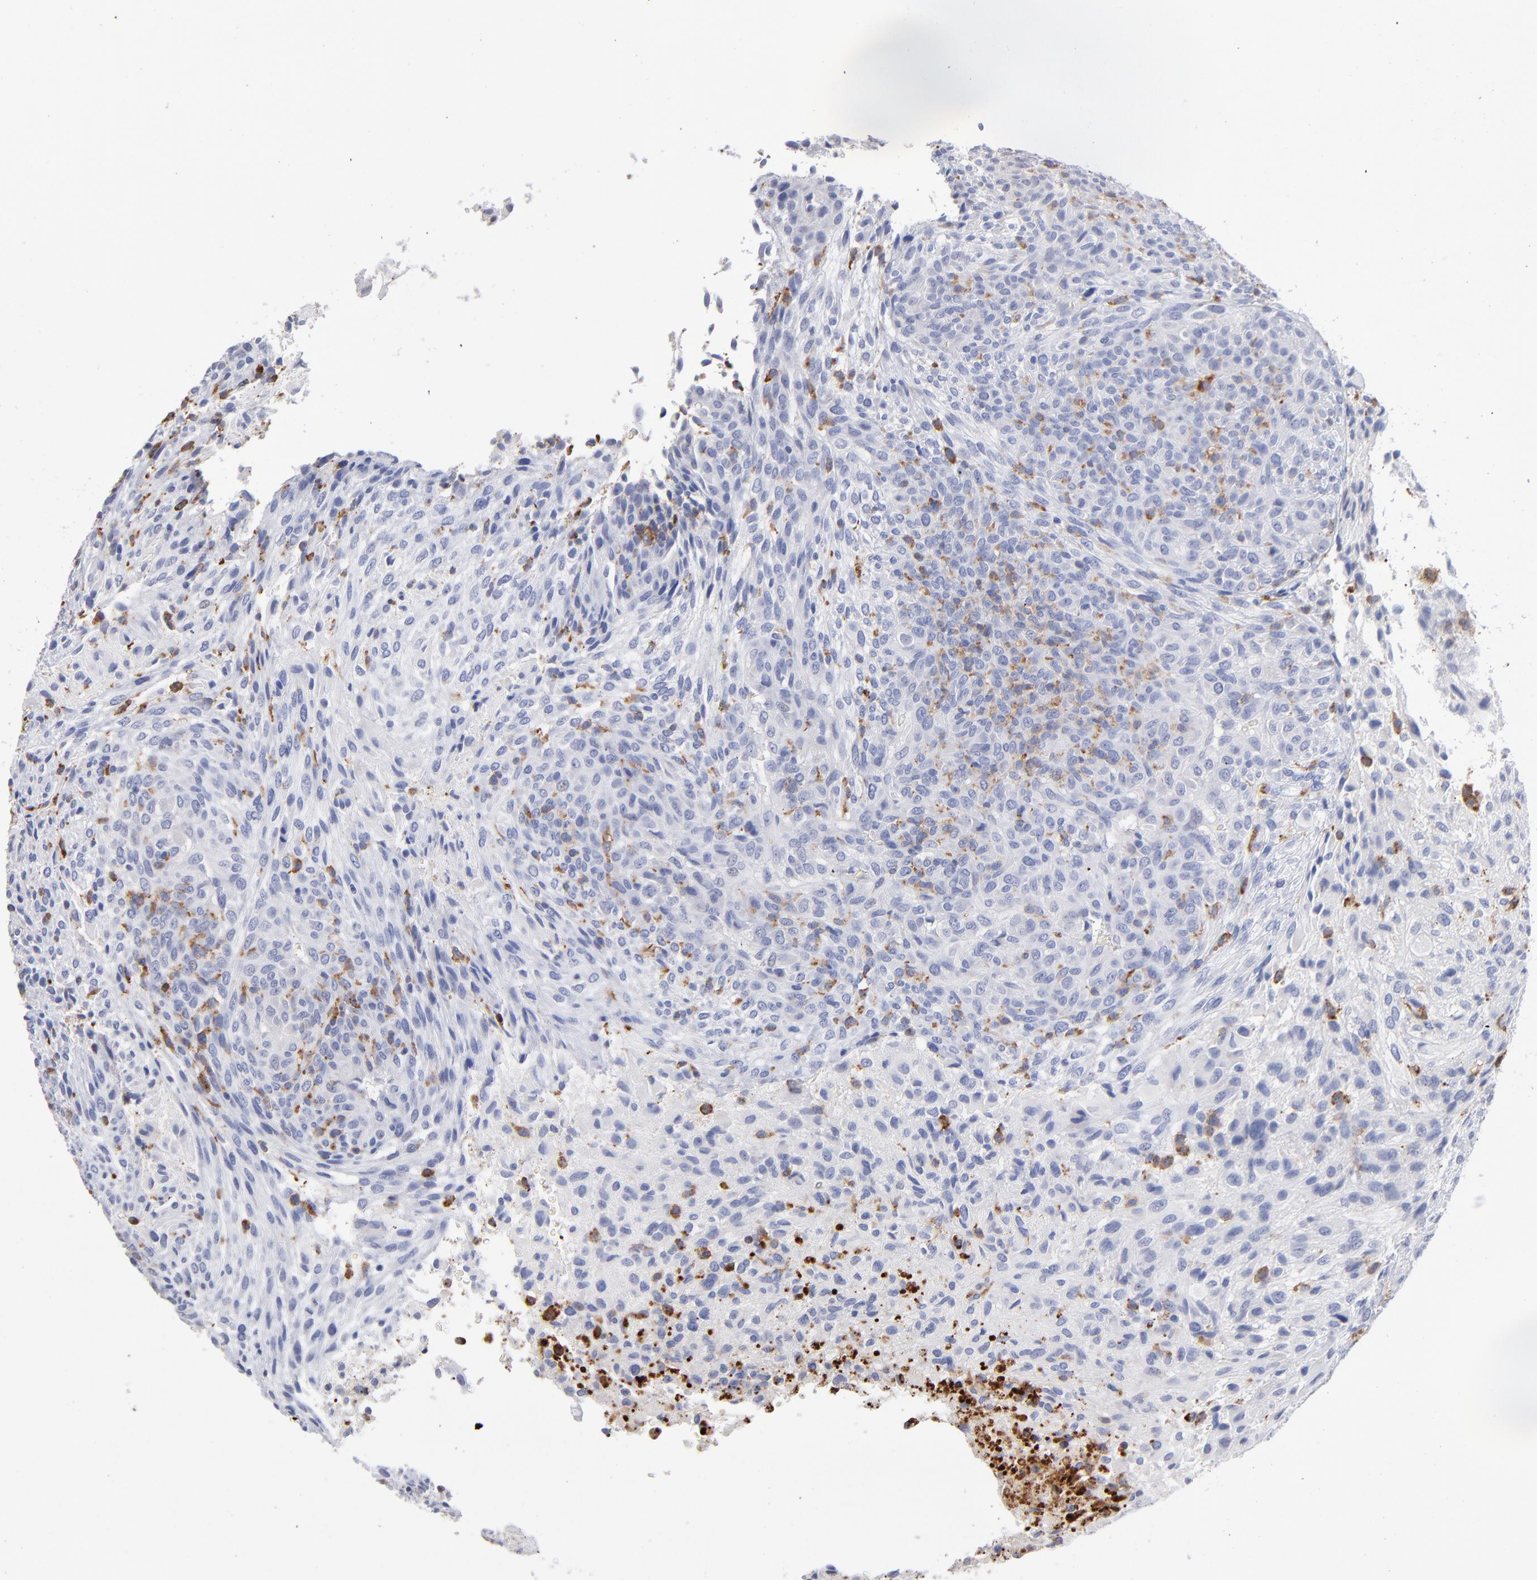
{"staining": {"intensity": "negative", "quantity": "none", "location": "none"}, "tissue": "glioma", "cell_type": "Tumor cells", "image_type": "cancer", "snomed": [{"axis": "morphology", "description": "Glioma, malignant, High grade"}, {"axis": "topography", "description": "Cerebral cortex"}], "caption": "A micrograph of human malignant high-grade glioma is negative for staining in tumor cells. The staining is performed using DAB (3,3'-diaminobenzidine) brown chromogen with nuclei counter-stained in using hematoxylin.", "gene": "CD180", "patient": {"sex": "female", "age": 55}}